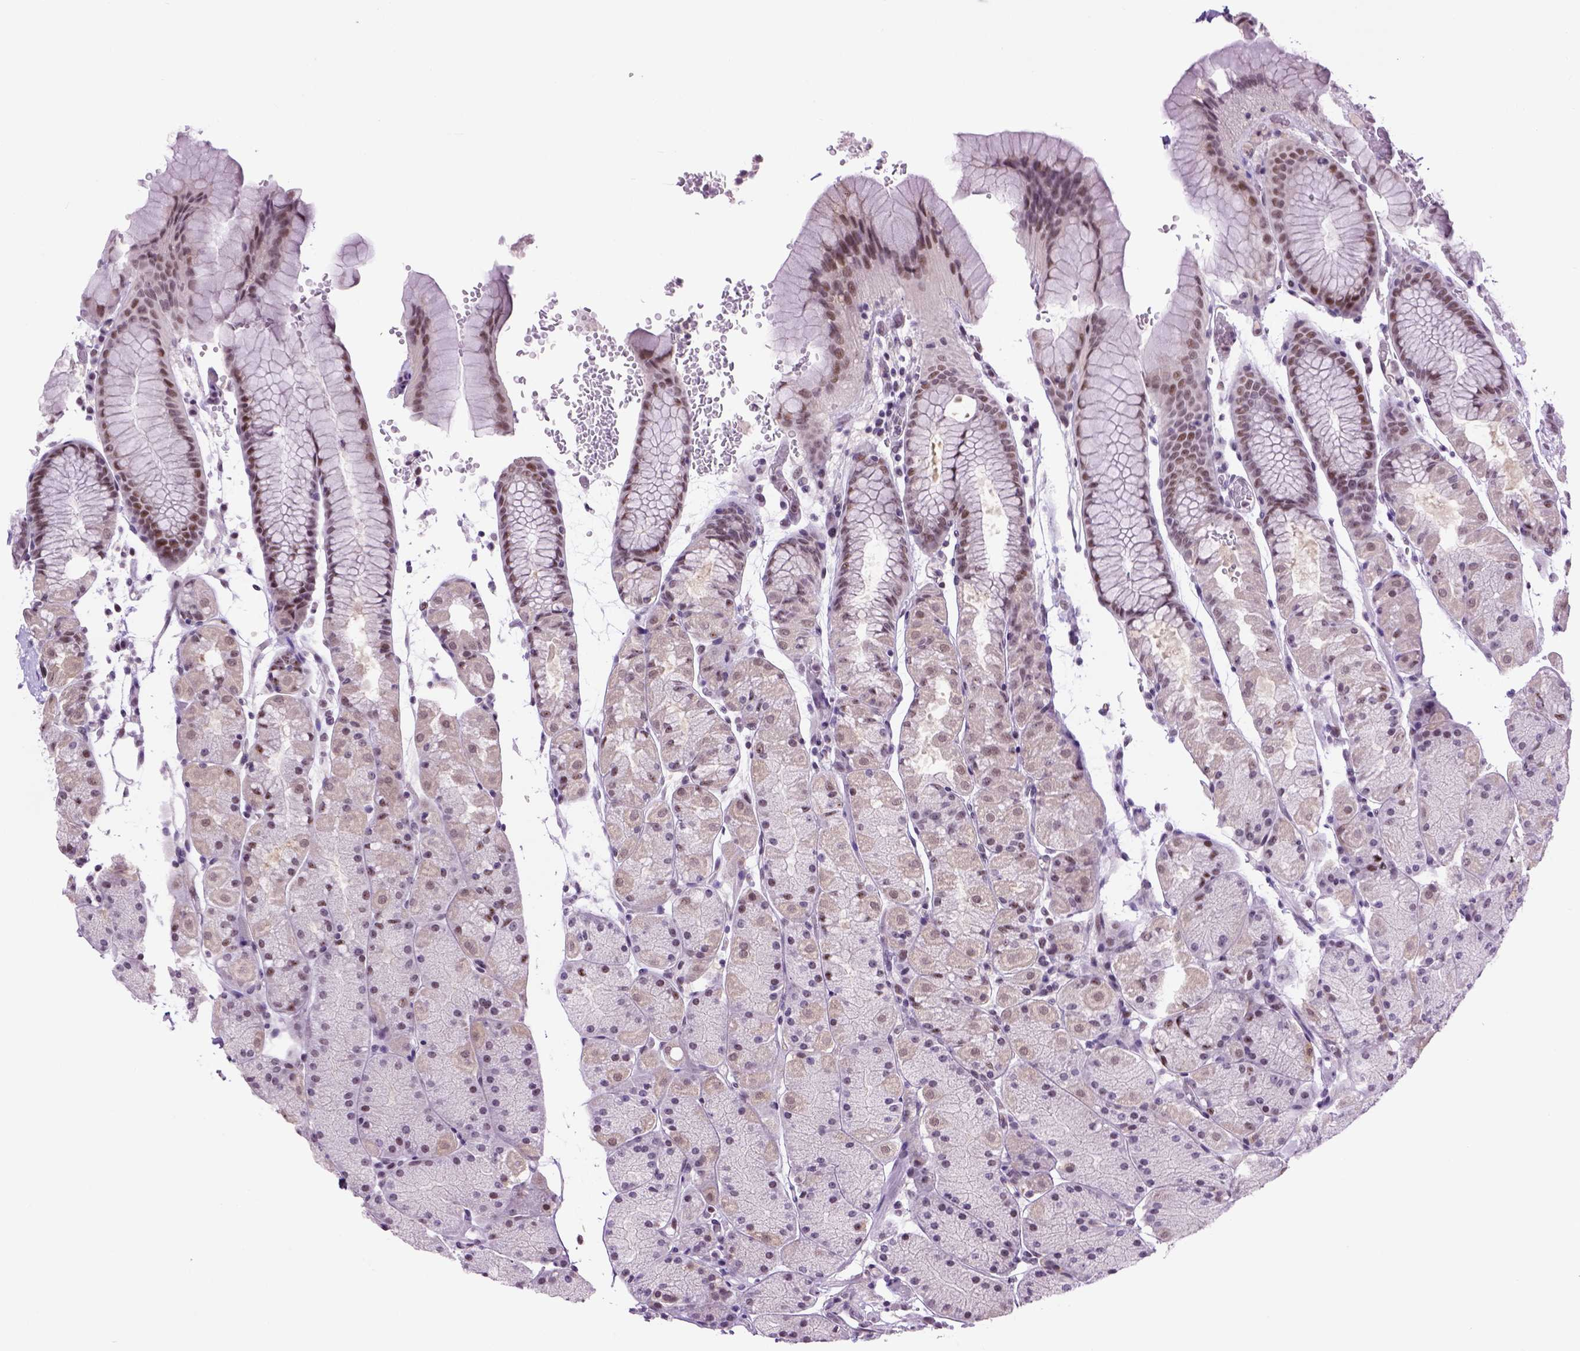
{"staining": {"intensity": "moderate", "quantity": "<25%", "location": "nuclear"}, "tissue": "stomach", "cell_type": "Glandular cells", "image_type": "normal", "snomed": [{"axis": "morphology", "description": "Normal tissue, NOS"}, {"axis": "topography", "description": "Stomach, upper"}, {"axis": "topography", "description": "Stomach"}], "caption": "A histopathology image of stomach stained for a protein displays moderate nuclear brown staining in glandular cells.", "gene": "TBPL1", "patient": {"sex": "male", "age": 76}}